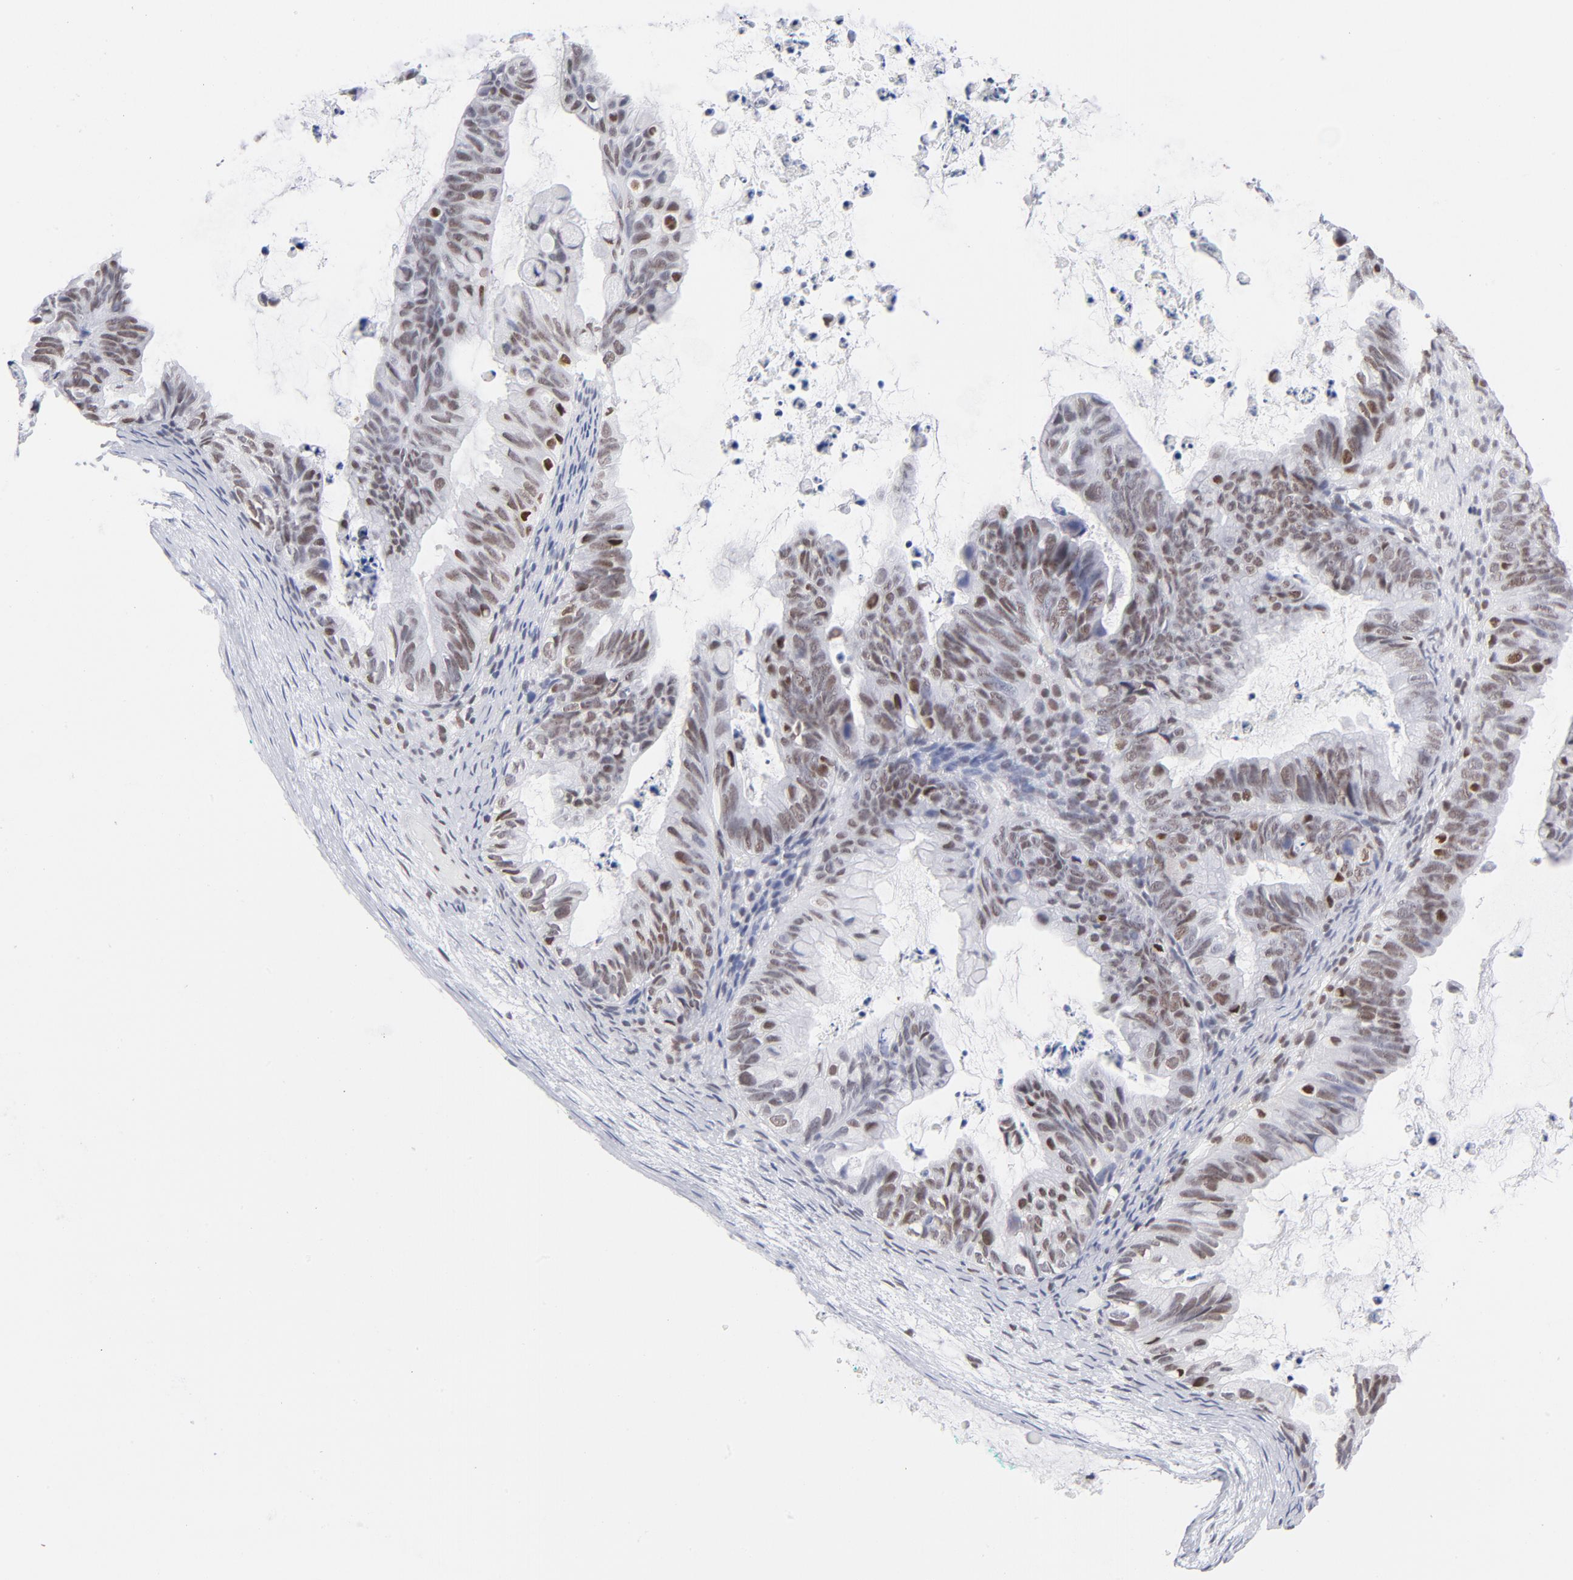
{"staining": {"intensity": "weak", "quantity": "25%-75%", "location": "nuclear"}, "tissue": "ovarian cancer", "cell_type": "Tumor cells", "image_type": "cancer", "snomed": [{"axis": "morphology", "description": "Cystadenocarcinoma, mucinous, NOS"}, {"axis": "topography", "description": "Ovary"}], "caption": "Immunohistochemistry (IHC) histopathology image of neoplastic tissue: human ovarian mucinous cystadenocarcinoma stained using IHC reveals low levels of weak protein expression localized specifically in the nuclear of tumor cells, appearing as a nuclear brown color.", "gene": "ATF2", "patient": {"sex": "female", "age": 36}}